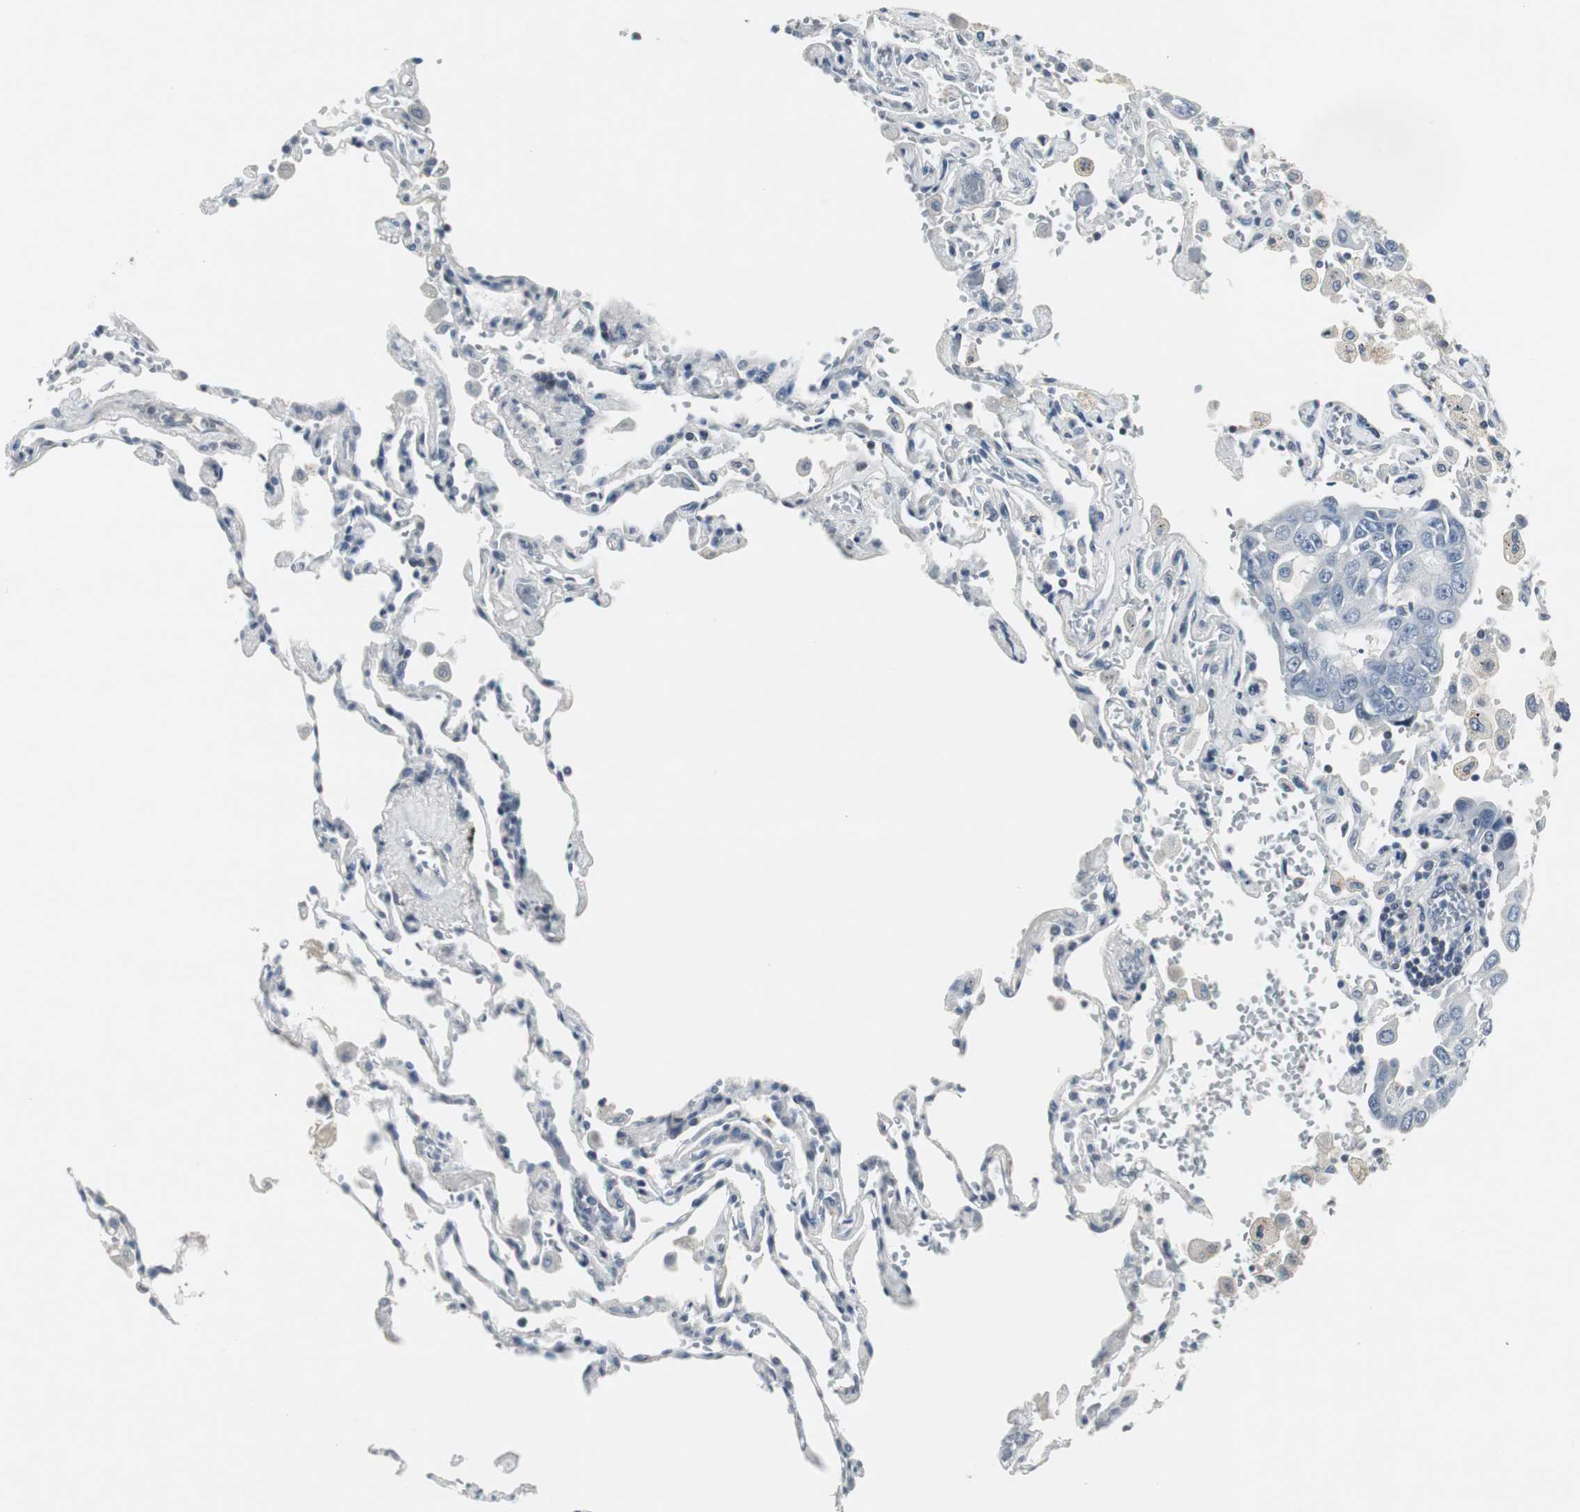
{"staining": {"intensity": "negative", "quantity": "none", "location": "none"}, "tissue": "lung cancer", "cell_type": "Tumor cells", "image_type": "cancer", "snomed": [{"axis": "morphology", "description": "Adenocarcinoma, NOS"}, {"axis": "topography", "description": "Lung"}], "caption": "IHC image of human lung cancer (adenocarcinoma) stained for a protein (brown), which exhibits no staining in tumor cells. (Brightfield microscopy of DAB (3,3'-diaminobenzidine) immunohistochemistry at high magnification).", "gene": "ELK1", "patient": {"sex": "male", "age": 64}}